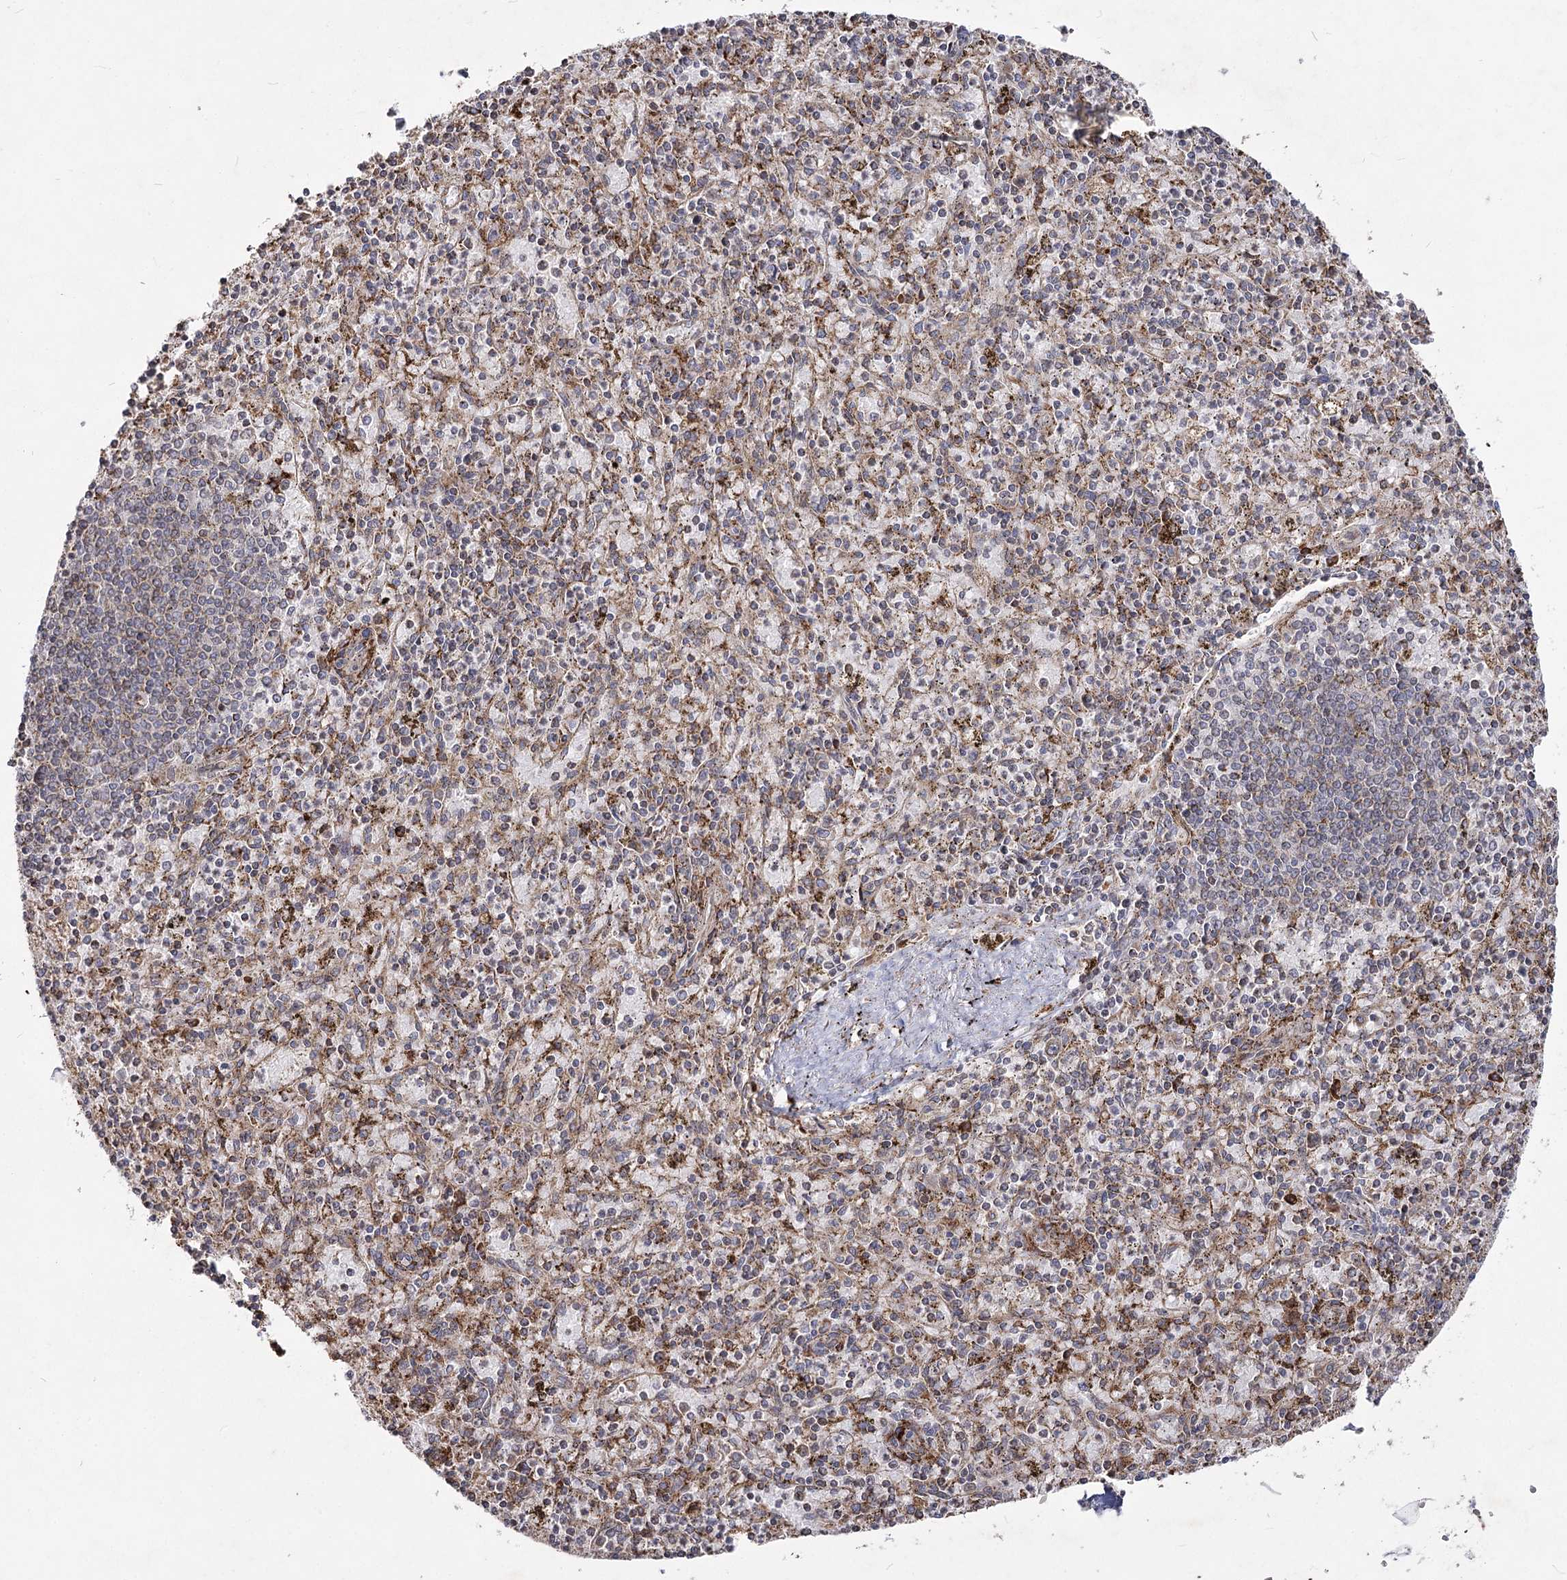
{"staining": {"intensity": "moderate", "quantity": "25%-75%", "location": "cytoplasmic/membranous"}, "tissue": "spleen", "cell_type": "Cells in red pulp", "image_type": "normal", "snomed": [{"axis": "morphology", "description": "Normal tissue, NOS"}, {"axis": "topography", "description": "Spleen"}], "caption": "Moderate cytoplasmic/membranous positivity for a protein is seen in about 25%-75% of cells in red pulp of unremarkable spleen using immunohistochemistry (IHC).", "gene": "NHLRC2", "patient": {"sex": "male", "age": 72}}